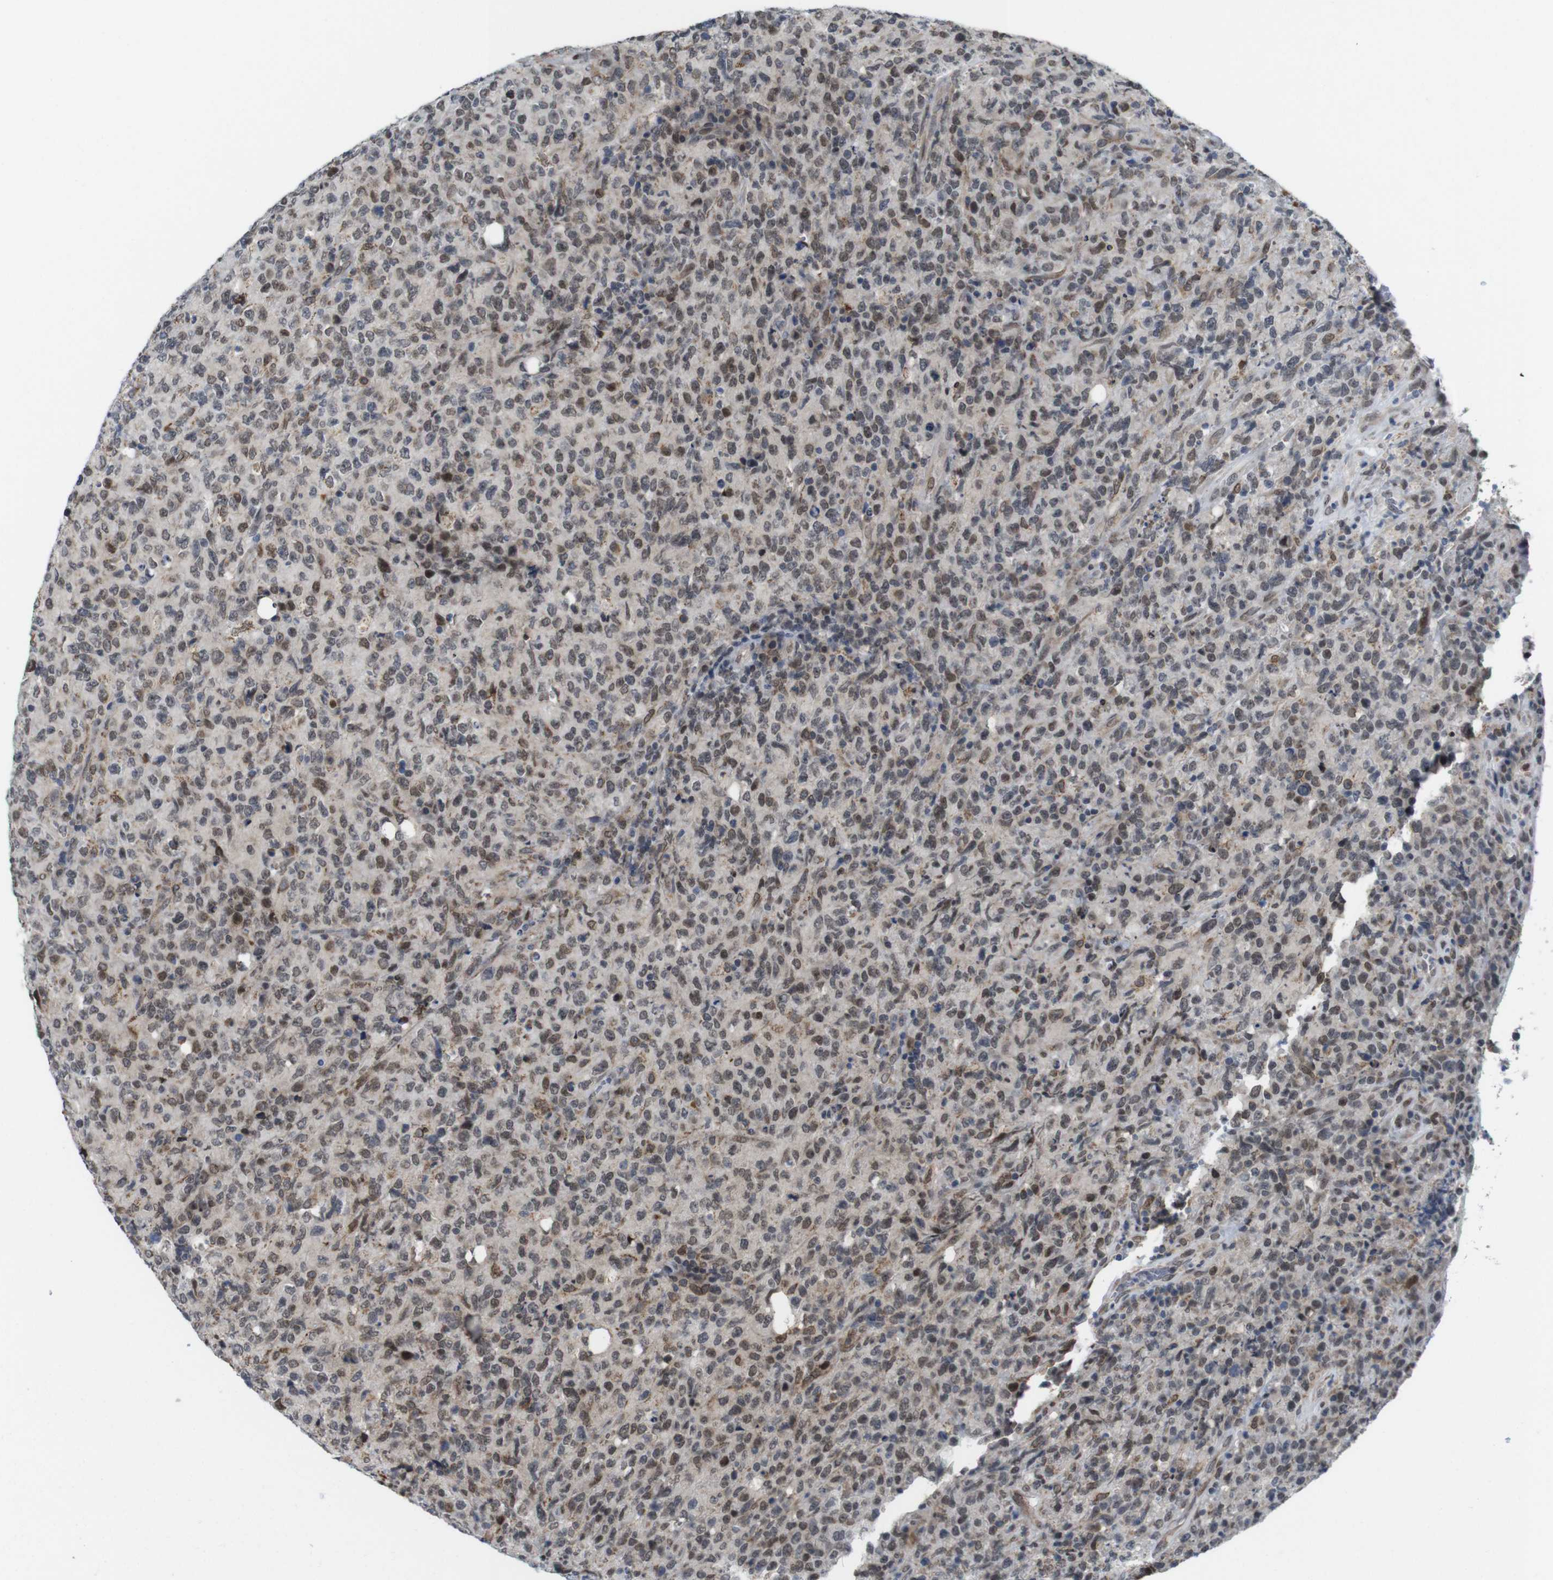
{"staining": {"intensity": "moderate", "quantity": "25%-75%", "location": "nuclear"}, "tissue": "lymphoma", "cell_type": "Tumor cells", "image_type": "cancer", "snomed": [{"axis": "morphology", "description": "Malignant lymphoma, non-Hodgkin's type, High grade"}, {"axis": "topography", "description": "Tonsil"}], "caption": "There is medium levels of moderate nuclear expression in tumor cells of malignant lymphoma, non-Hodgkin's type (high-grade), as demonstrated by immunohistochemical staining (brown color).", "gene": "PNMA8A", "patient": {"sex": "female", "age": 36}}